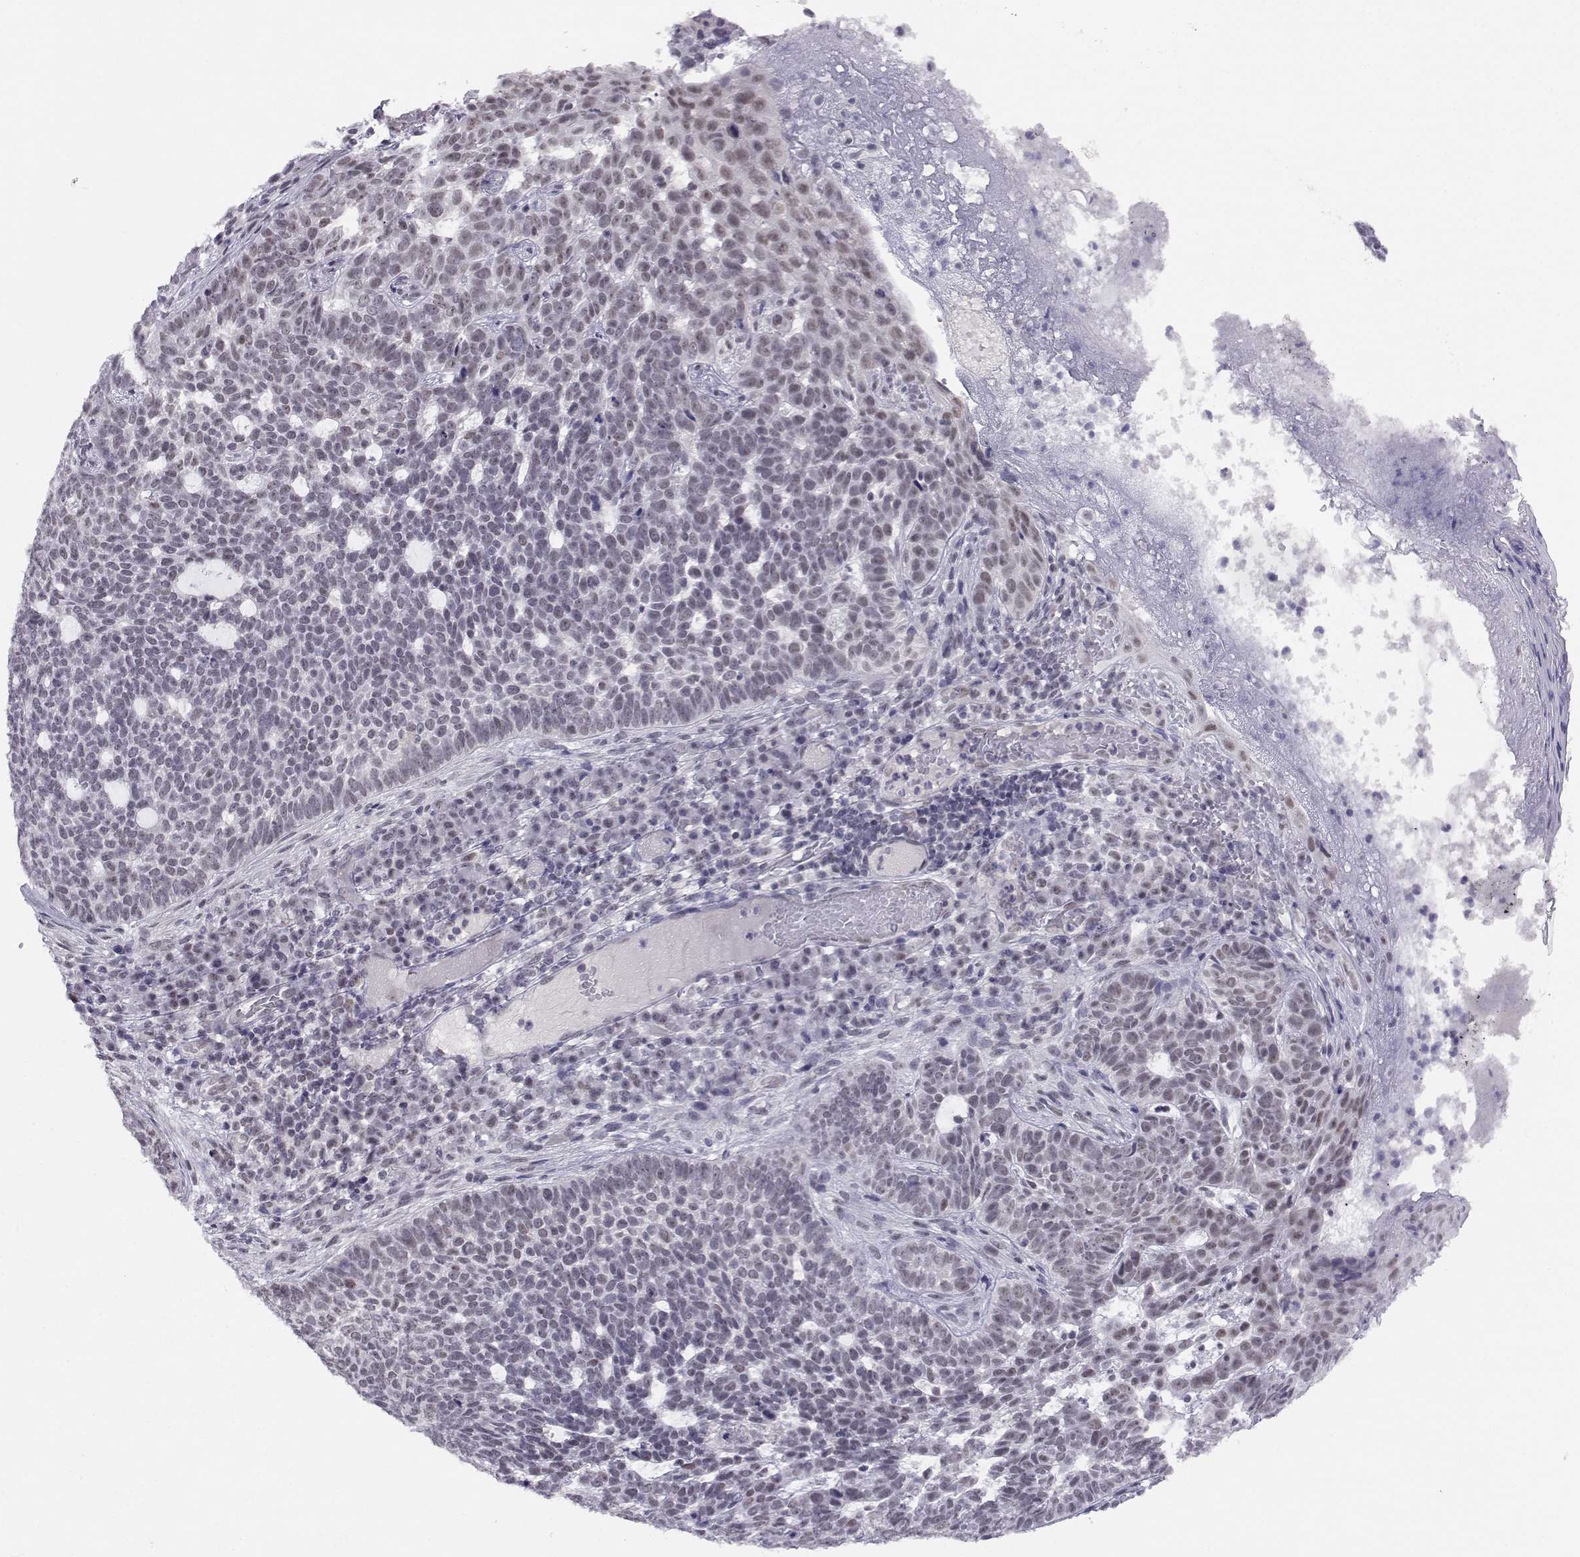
{"staining": {"intensity": "negative", "quantity": "none", "location": "none"}, "tissue": "skin cancer", "cell_type": "Tumor cells", "image_type": "cancer", "snomed": [{"axis": "morphology", "description": "Basal cell carcinoma"}, {"axis": "topography", "description": "Skin"}], "caption": "This is an IHC micrograph of human basal cell carcinoma (skin). There is no expression in tumor cells.", "gene": "MED26", "patient": {"sex": "female", "age": 69}}